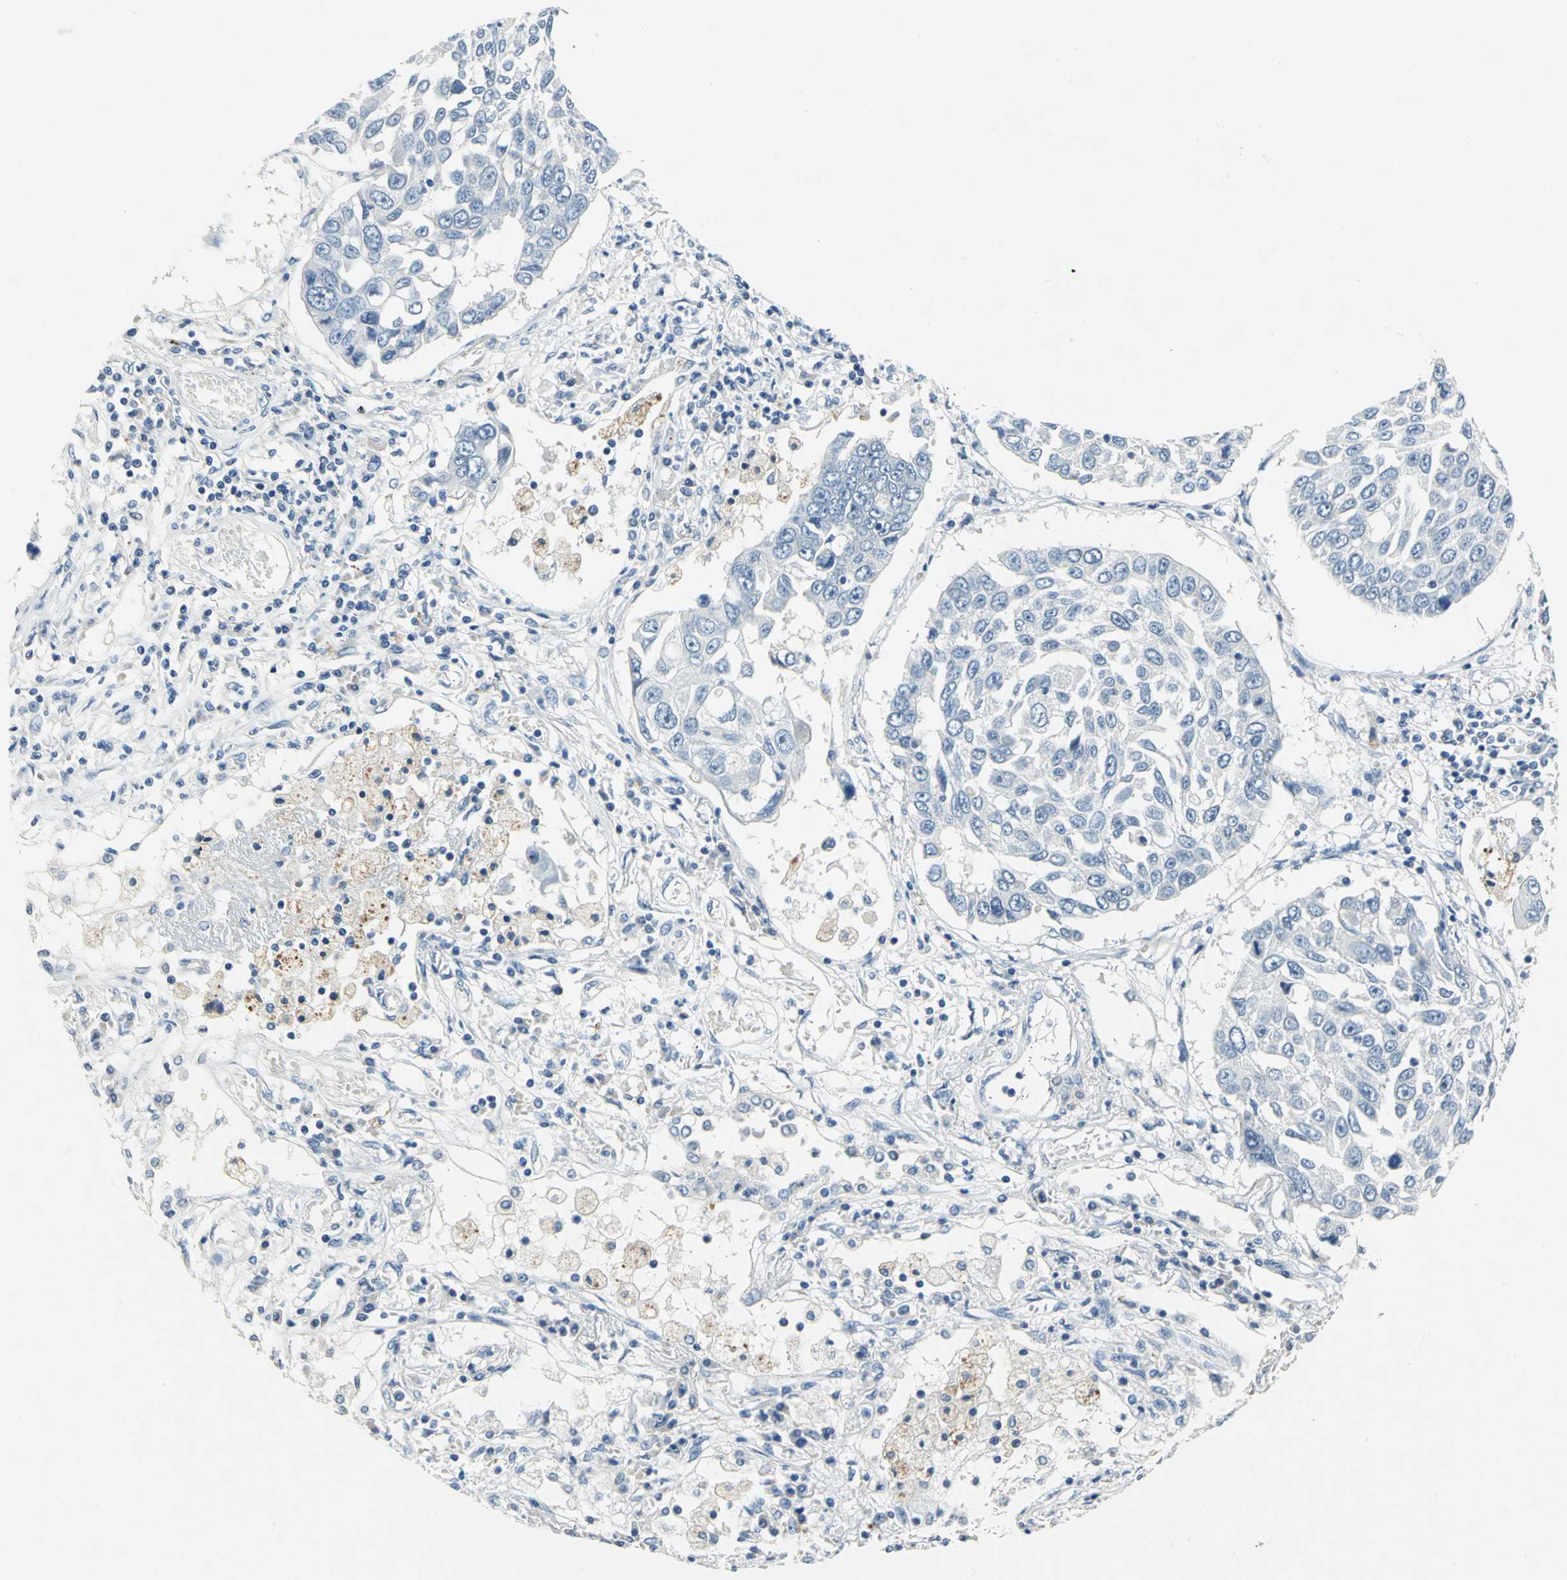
{"staining": {"intensity": "negative", "quantity": "none", "location": "none"}, "tissue": "lung cancer", "cell_type": "Tumor cells", "image_type": "cancer", "snomed": [{"axis": "morphology", "description": "Squamous cell carcinoma, NOS"}, {"axis": "topography", "description": "Lung"}], "caption": "Image shows no protein expression in tumor cells of lung cancer tissue. (Stains: DAB immunohistochemistry (IHC) with hematoxylin counter stain, Microscopy: brightfield microscopy at high magnification).", "gene": "RAD17", "patient": {"sex": "male", "age": 71}}